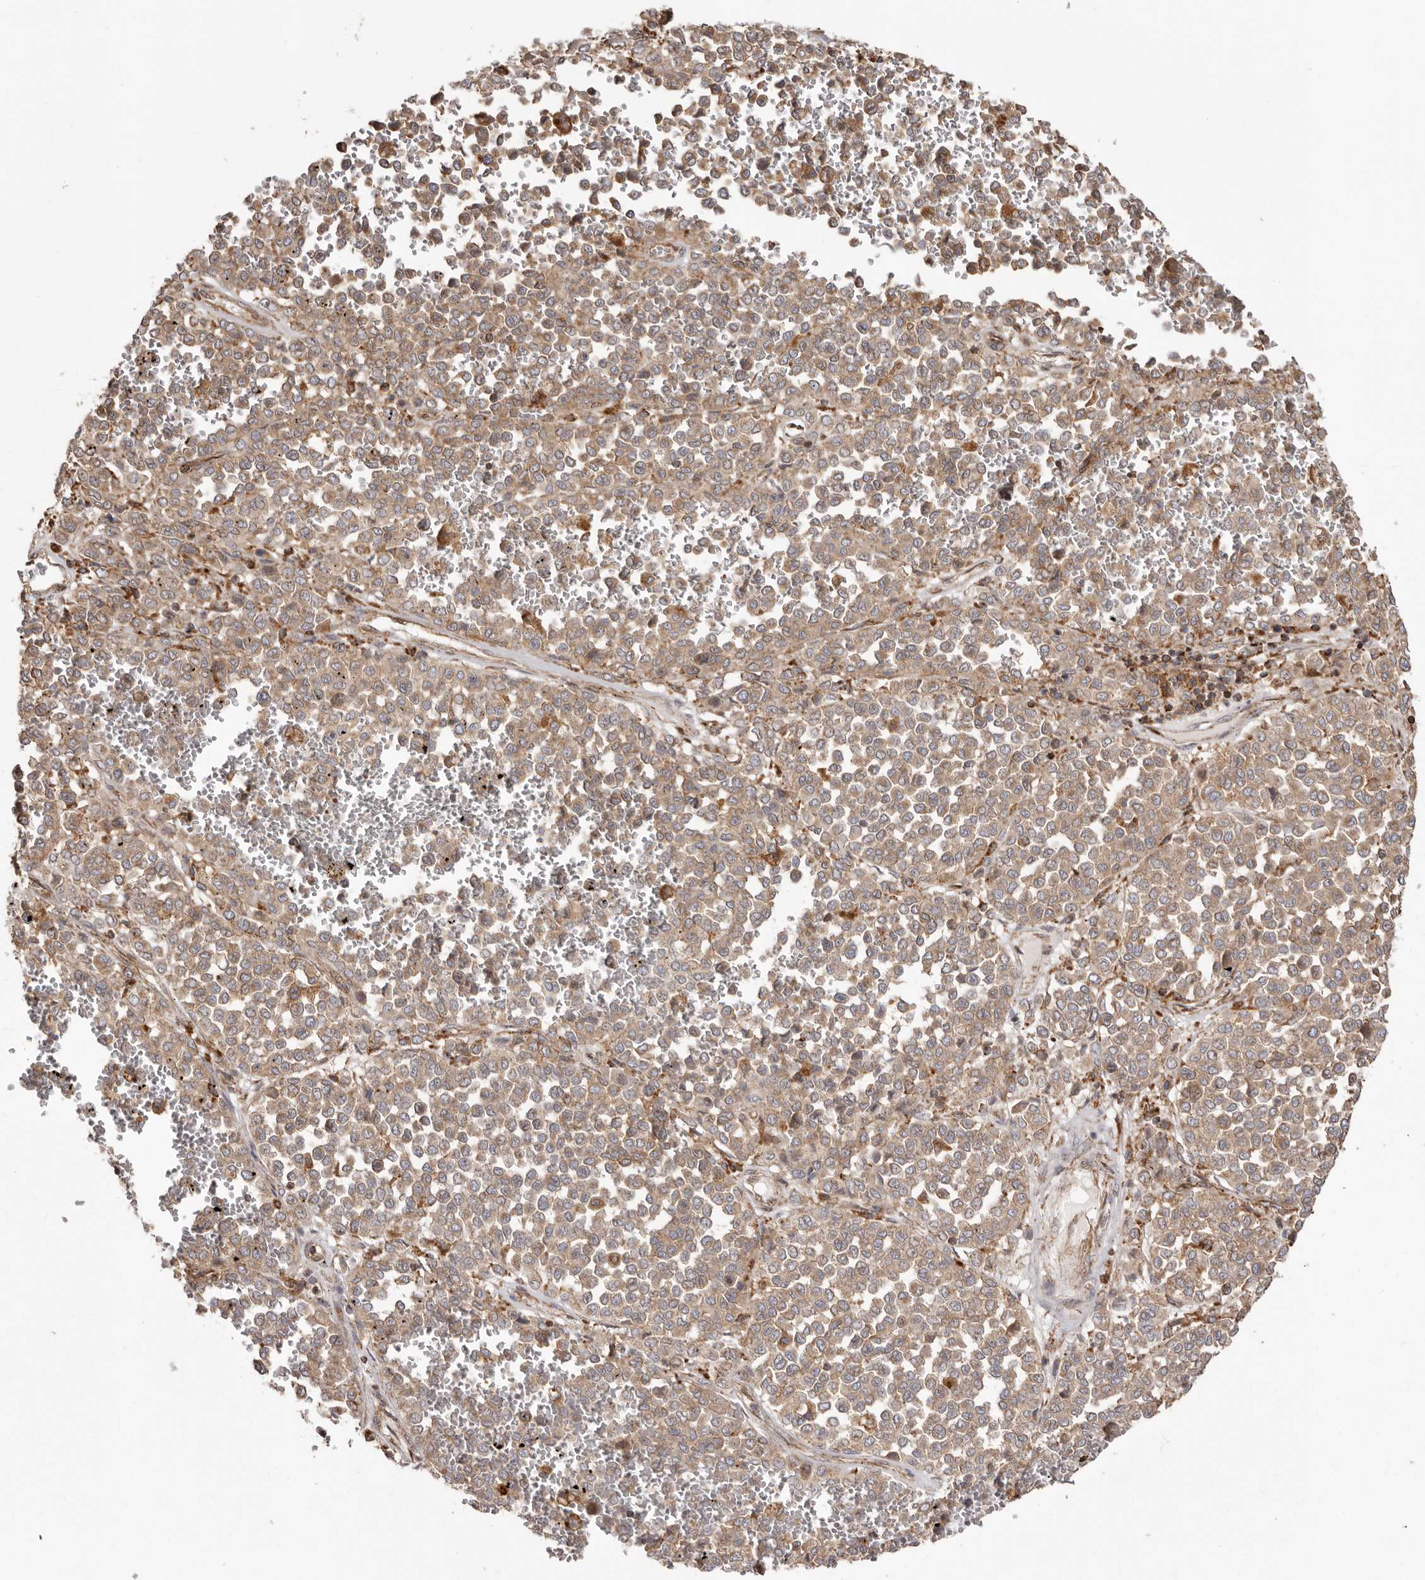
{"staining": {"intensity": "weak", "quantity": ">75%", "location": "cytoplasmic/membranous"}, "tissue": "melanoma", "cell_type": "Tumor cells", "image_type": "cancer", "snomed": [{"axis": "morphology", "description": "Malignant melanoma, Metastatic site"}, {"axis": "topography", "description": "Pancreas"}], "caption": "Melanoma stained with DAB (3,3'-diaminobenzidine) immunohistochemistry reveals low levels of weak cytoplasmic/membranous positivity in approximately >75% of tumor cells. (DAB (3,3'-diaminobenzidine) IHC, brown staining for protein, blue staining for nuclei).", "gene": "NUP43", "patient": {"sex": "female", "age": 30}}